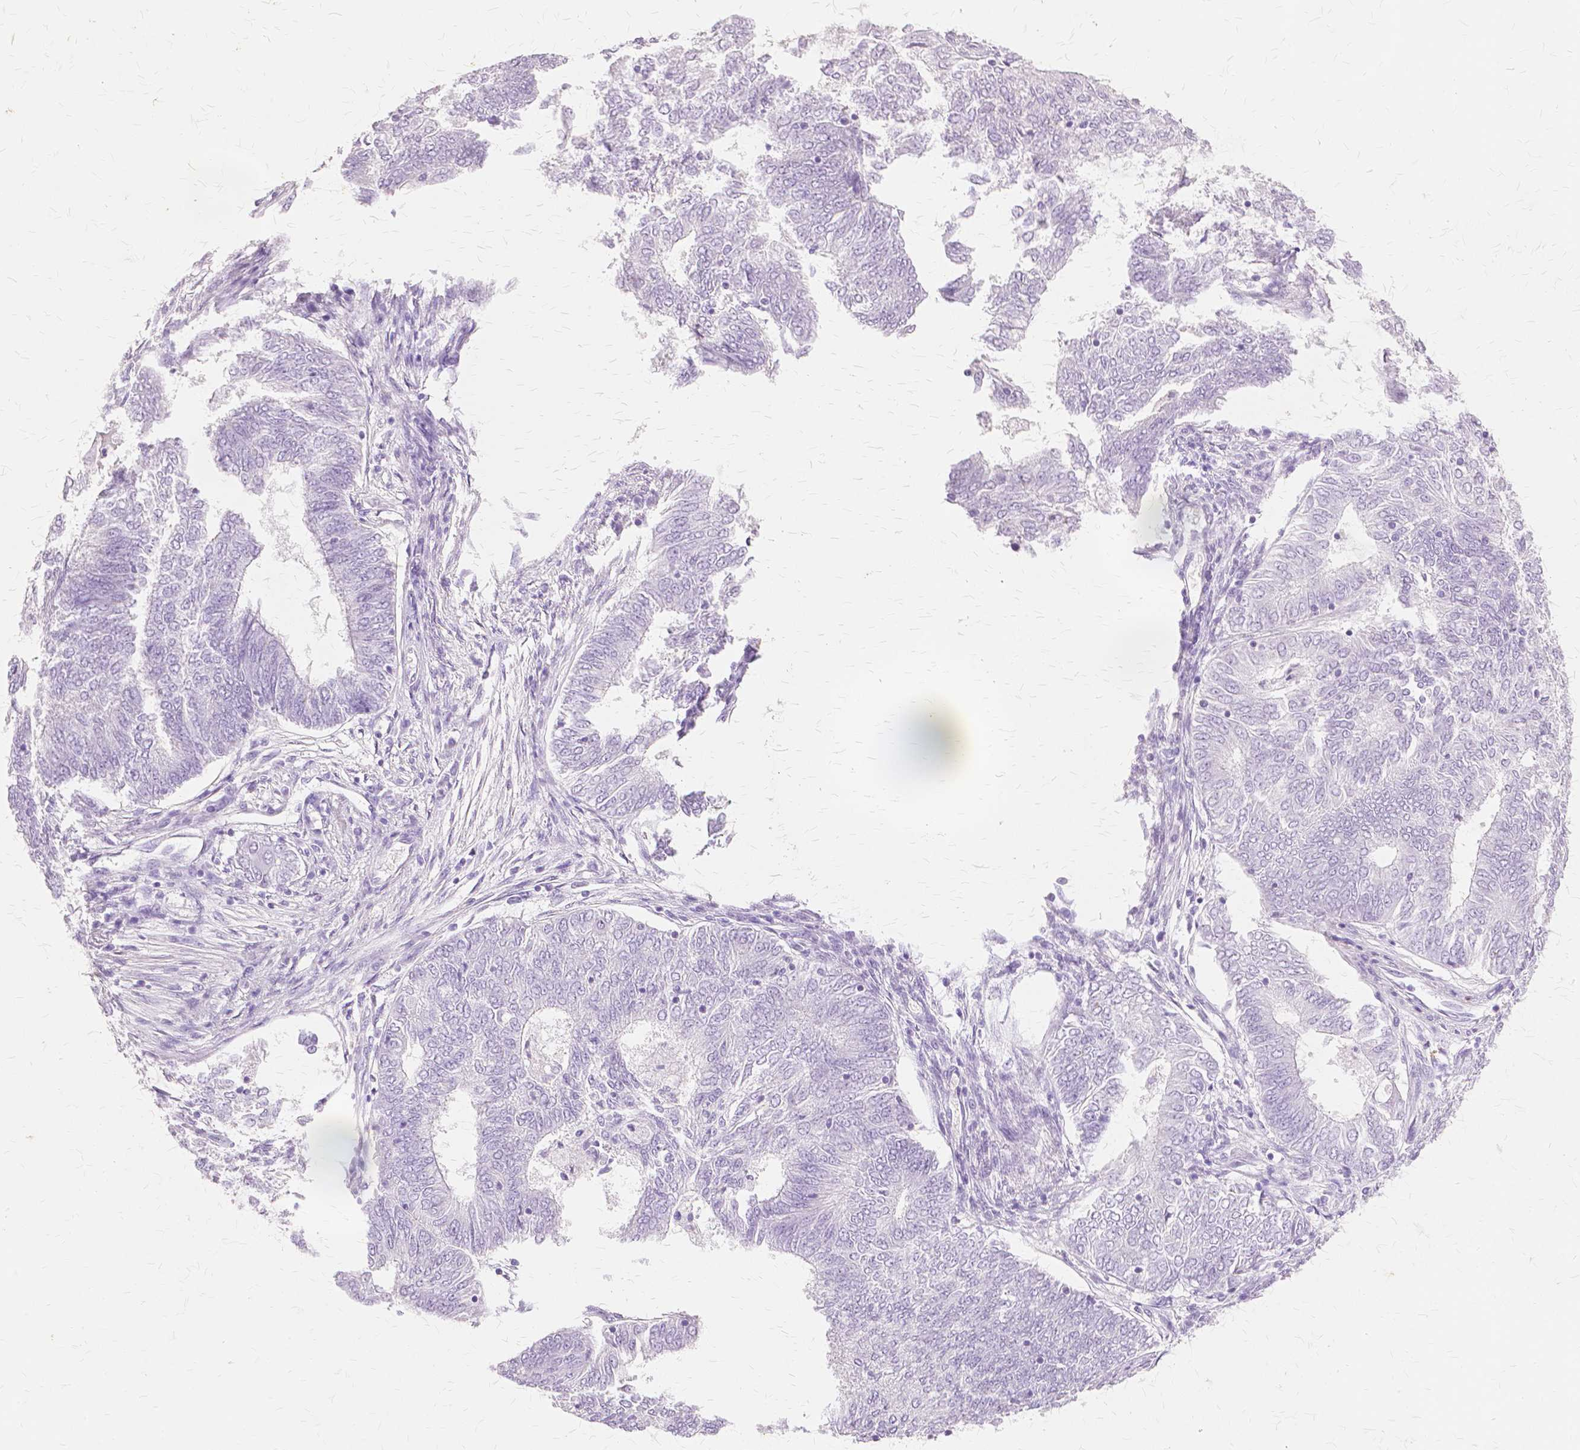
{"staining": {"intensity": "negative", "quantity": "none", "location": "none"}, "tissue": "endometrial cancer", "cell_type": "Tumor cells", "image_type": "cancer", "snomed": [{"axis": "morphology", "description": "Adenocarcinoma, NOS"}, {"axis": "topography", "description": "Endometrium"}], "caption": "IHC photomicrograph of neoplastic tissue: adenocarcinoma (endometrial) stained with DAB exhibits no significant protein positivity in tumor cells.", "gene": "TGM1", "patient": {"sex": "female", "age": 62}}